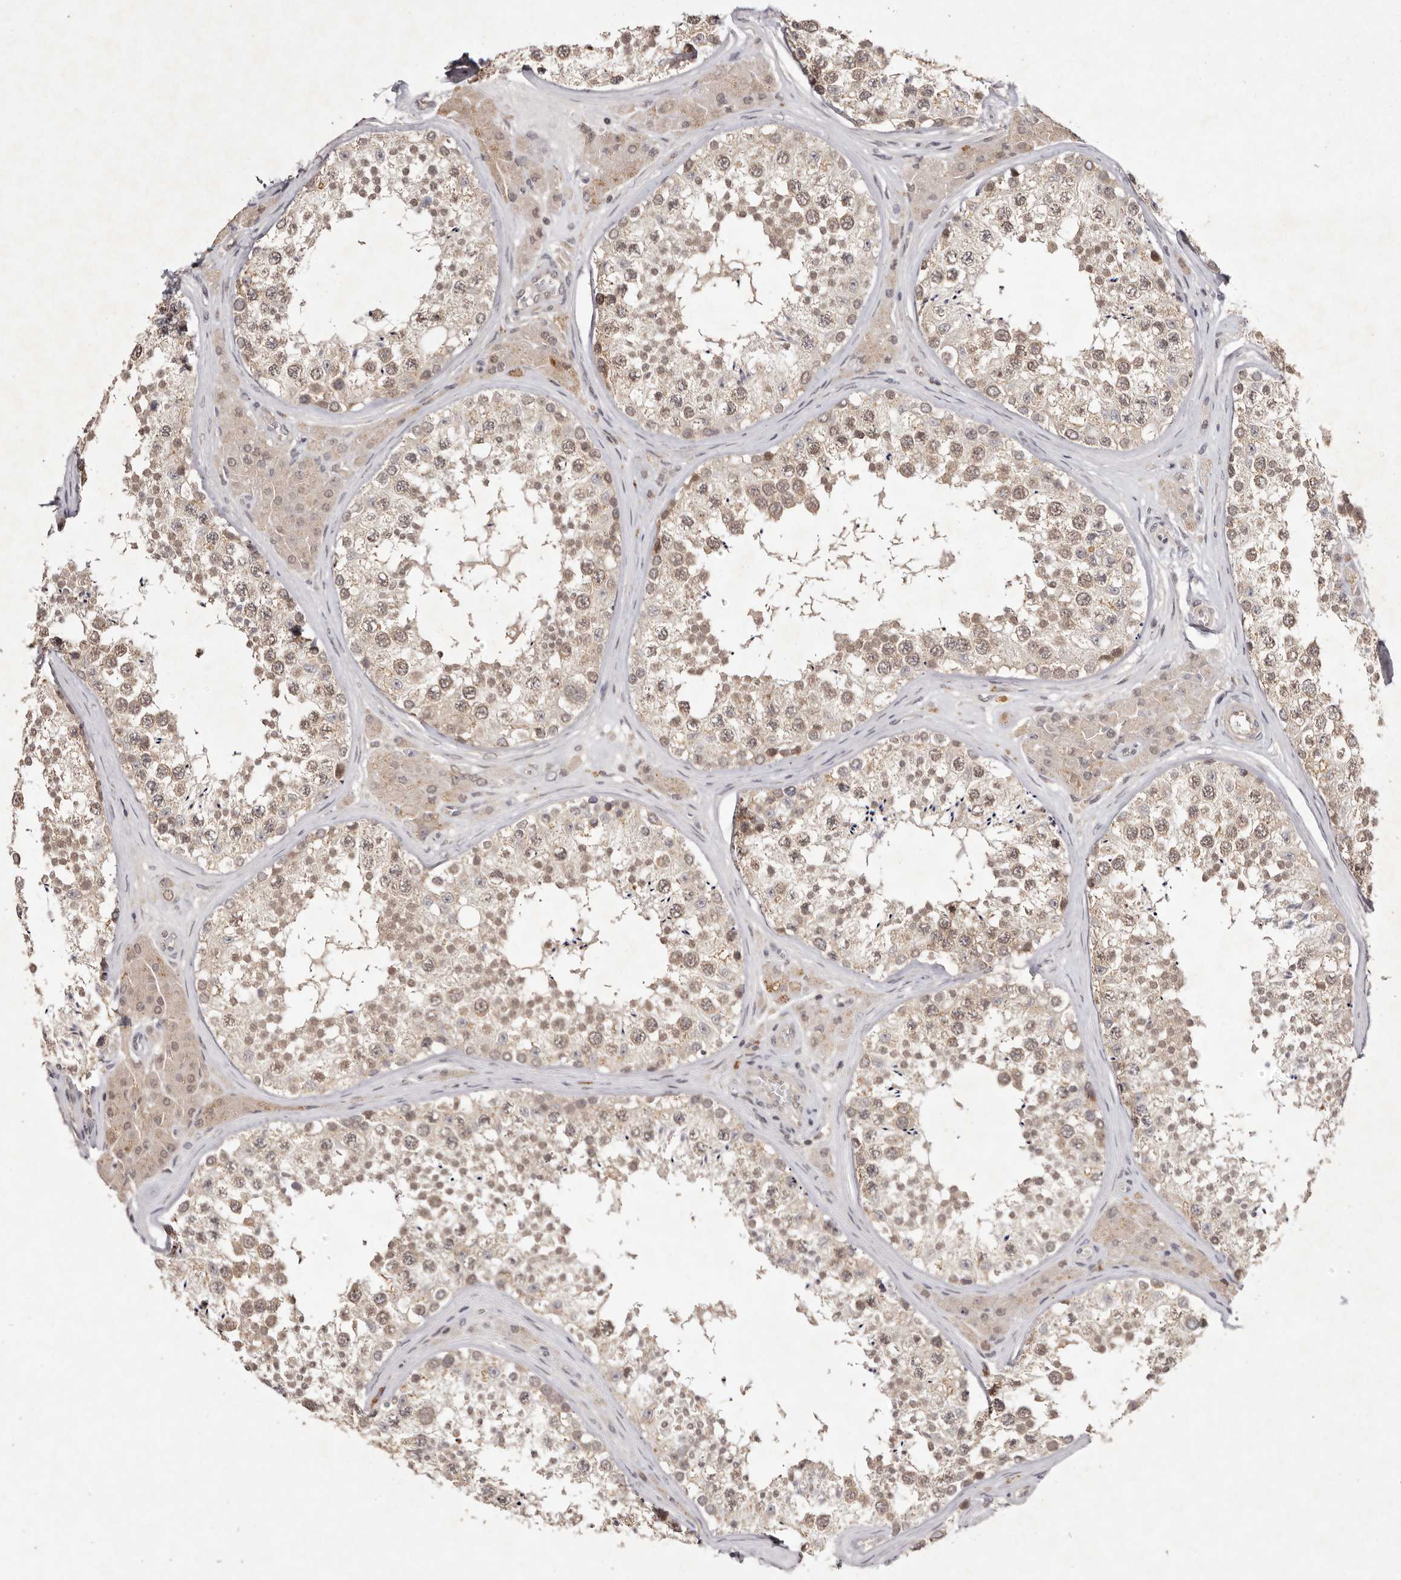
{"staining": {"intensity": "weak", "quantity": ">75%", "location": "cytoplasmic/membranous,nuclear"}, "tissue": "testis", "cell_type": "Cells in seminiferous ducts", "image_type": "normal", "snomed": [{"axis": "morphology", "description": "Normal tissue, NOS"}, {"axis": "topography", "description": "Testis"}], "caption": "Weak cytoplasmic/membranous,nuclear protein expression is present in about >75% of cells in seminiferous ducts in testis. (DAB IHC with brightfield microscopy, high magnification).", "gene": "BUD31", "patient": {"sex": "male", "age": 46}}